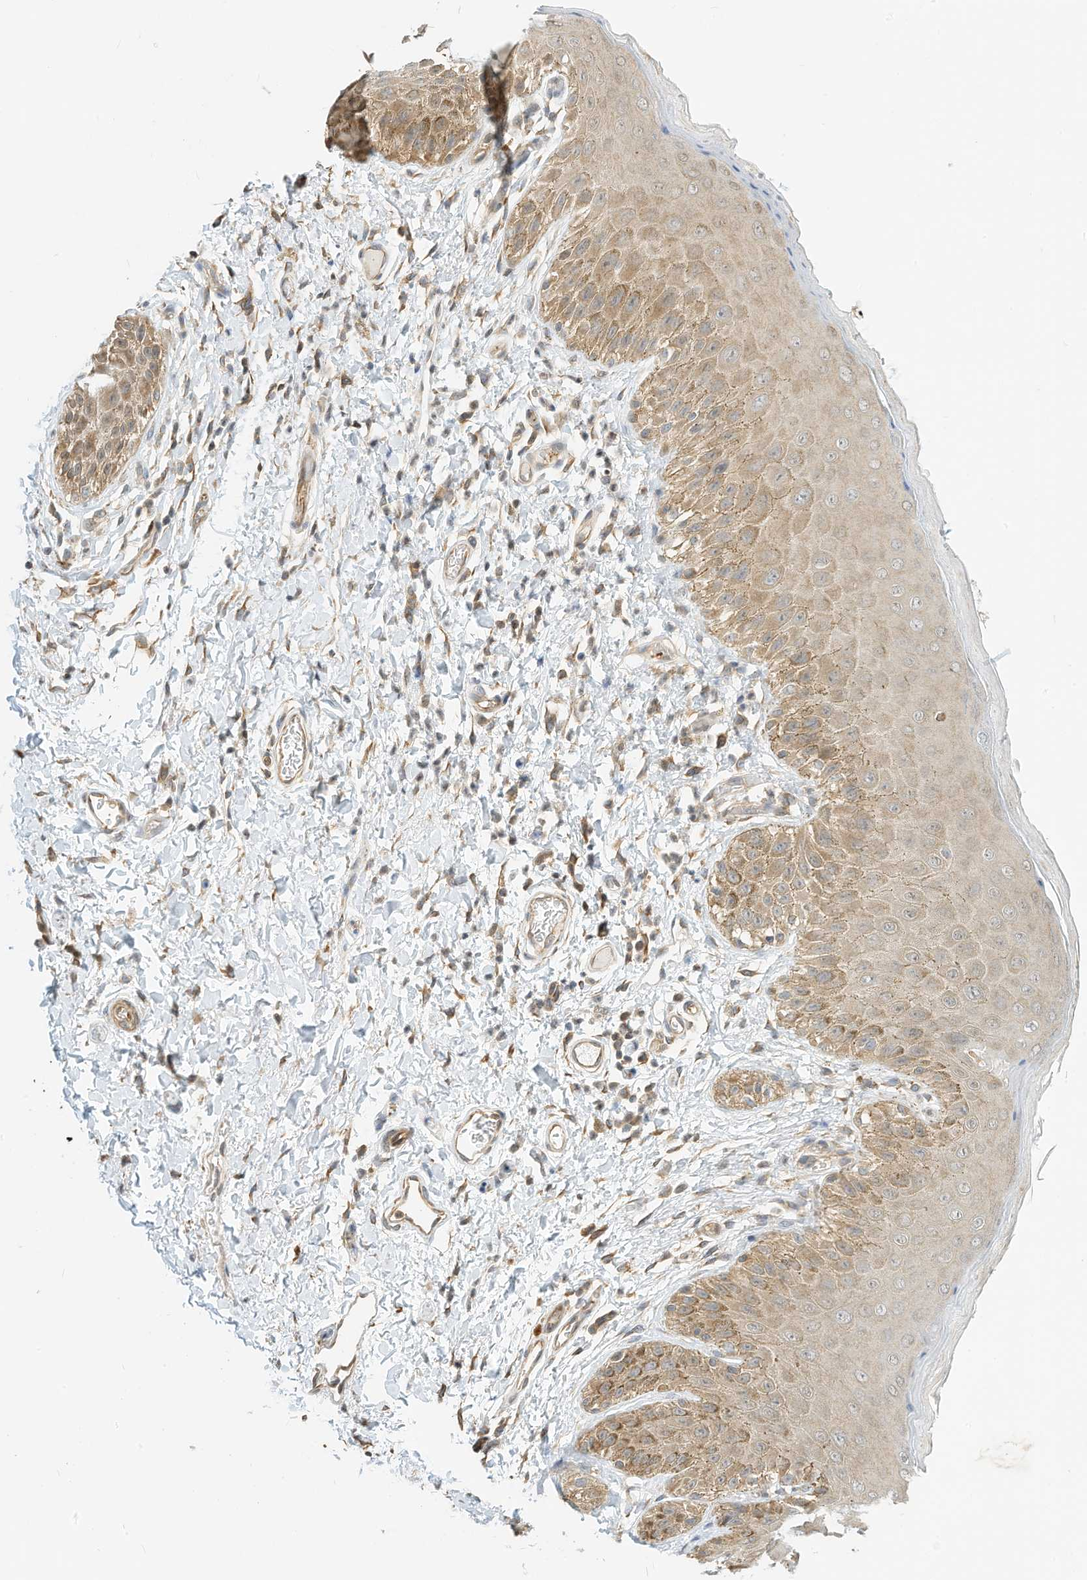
{"staining": {"intensity": "weak", "quantity": ">75%", "location": "cytoplasmic/membranous"}, "tissue": "skin", "cell_type": "Epidermal cells", "image_type": "normal", "snomed": [{"axis": "morphology", "description": "Normal tissue, NOS"}, {"axis": "topography", "description": "Anal"}], "caption": "Skin stained with IHC shows weak cytoplasmic/membranous positivity in about >75% of epidermal cells. The protein is shown in brown color, while the nuclei are stained blue.", "gene": "OFD1", "patient": {"sex": "male", "age": 44}}